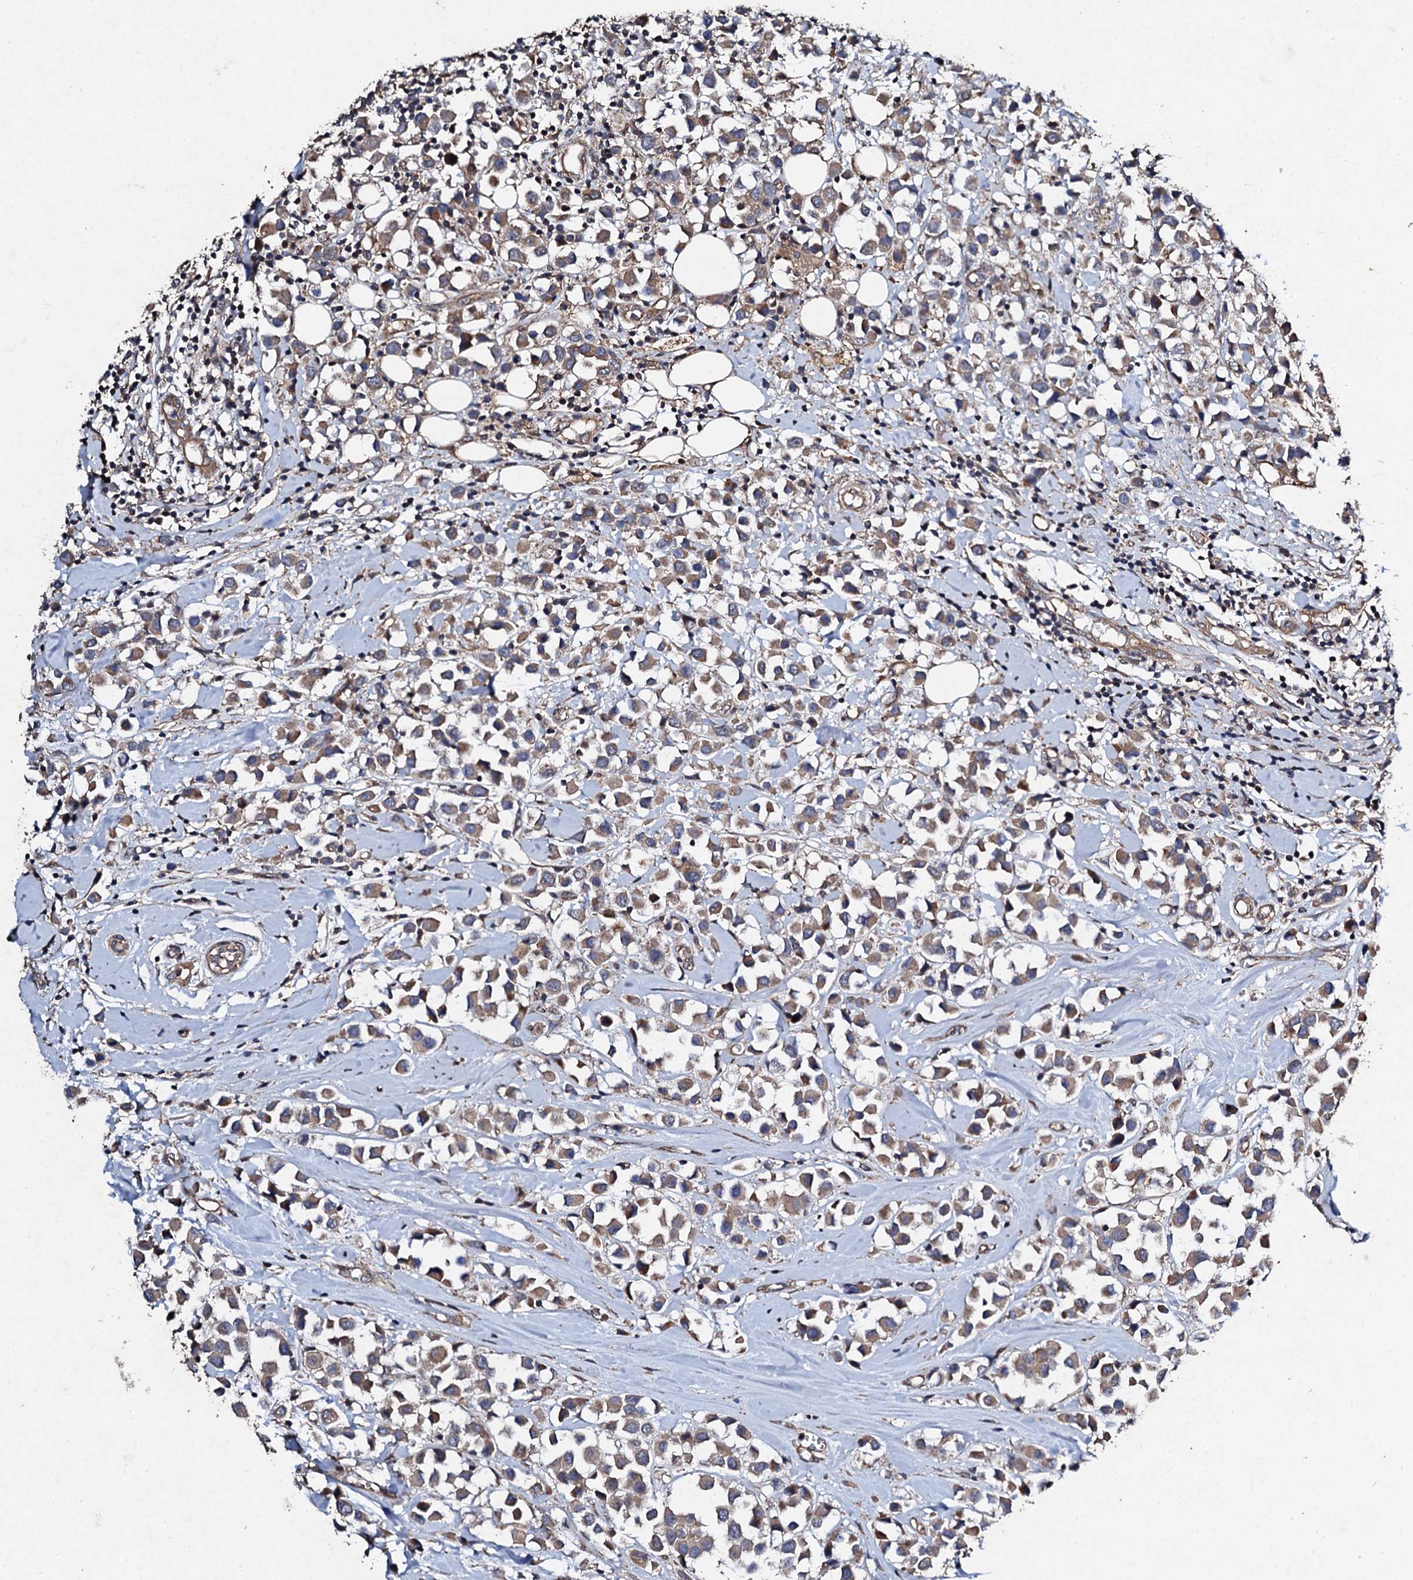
{"staining": {"intensity": "moderate", "quantity": ">75%", "location": "cytoplasmic/membranous"}, "tissue": "breast cancer", "cell_type": "Tumor cells", "image_type": "cancer", "snomed": [{"axis": "morphology", "description": "Duct carcinoma"}, {"axis": "topography", "description": "Breast"}], "caption": "IHC photomicrograph of invasive ductal carcinoma (breast) stained for a protein (brown), which reveals medium levels of moderate cytoplasmic/membranous positivity in approximately >75% of tumor cells.", "gene": "MOCOS", "patient": {"sex": "female", "age": 61}}